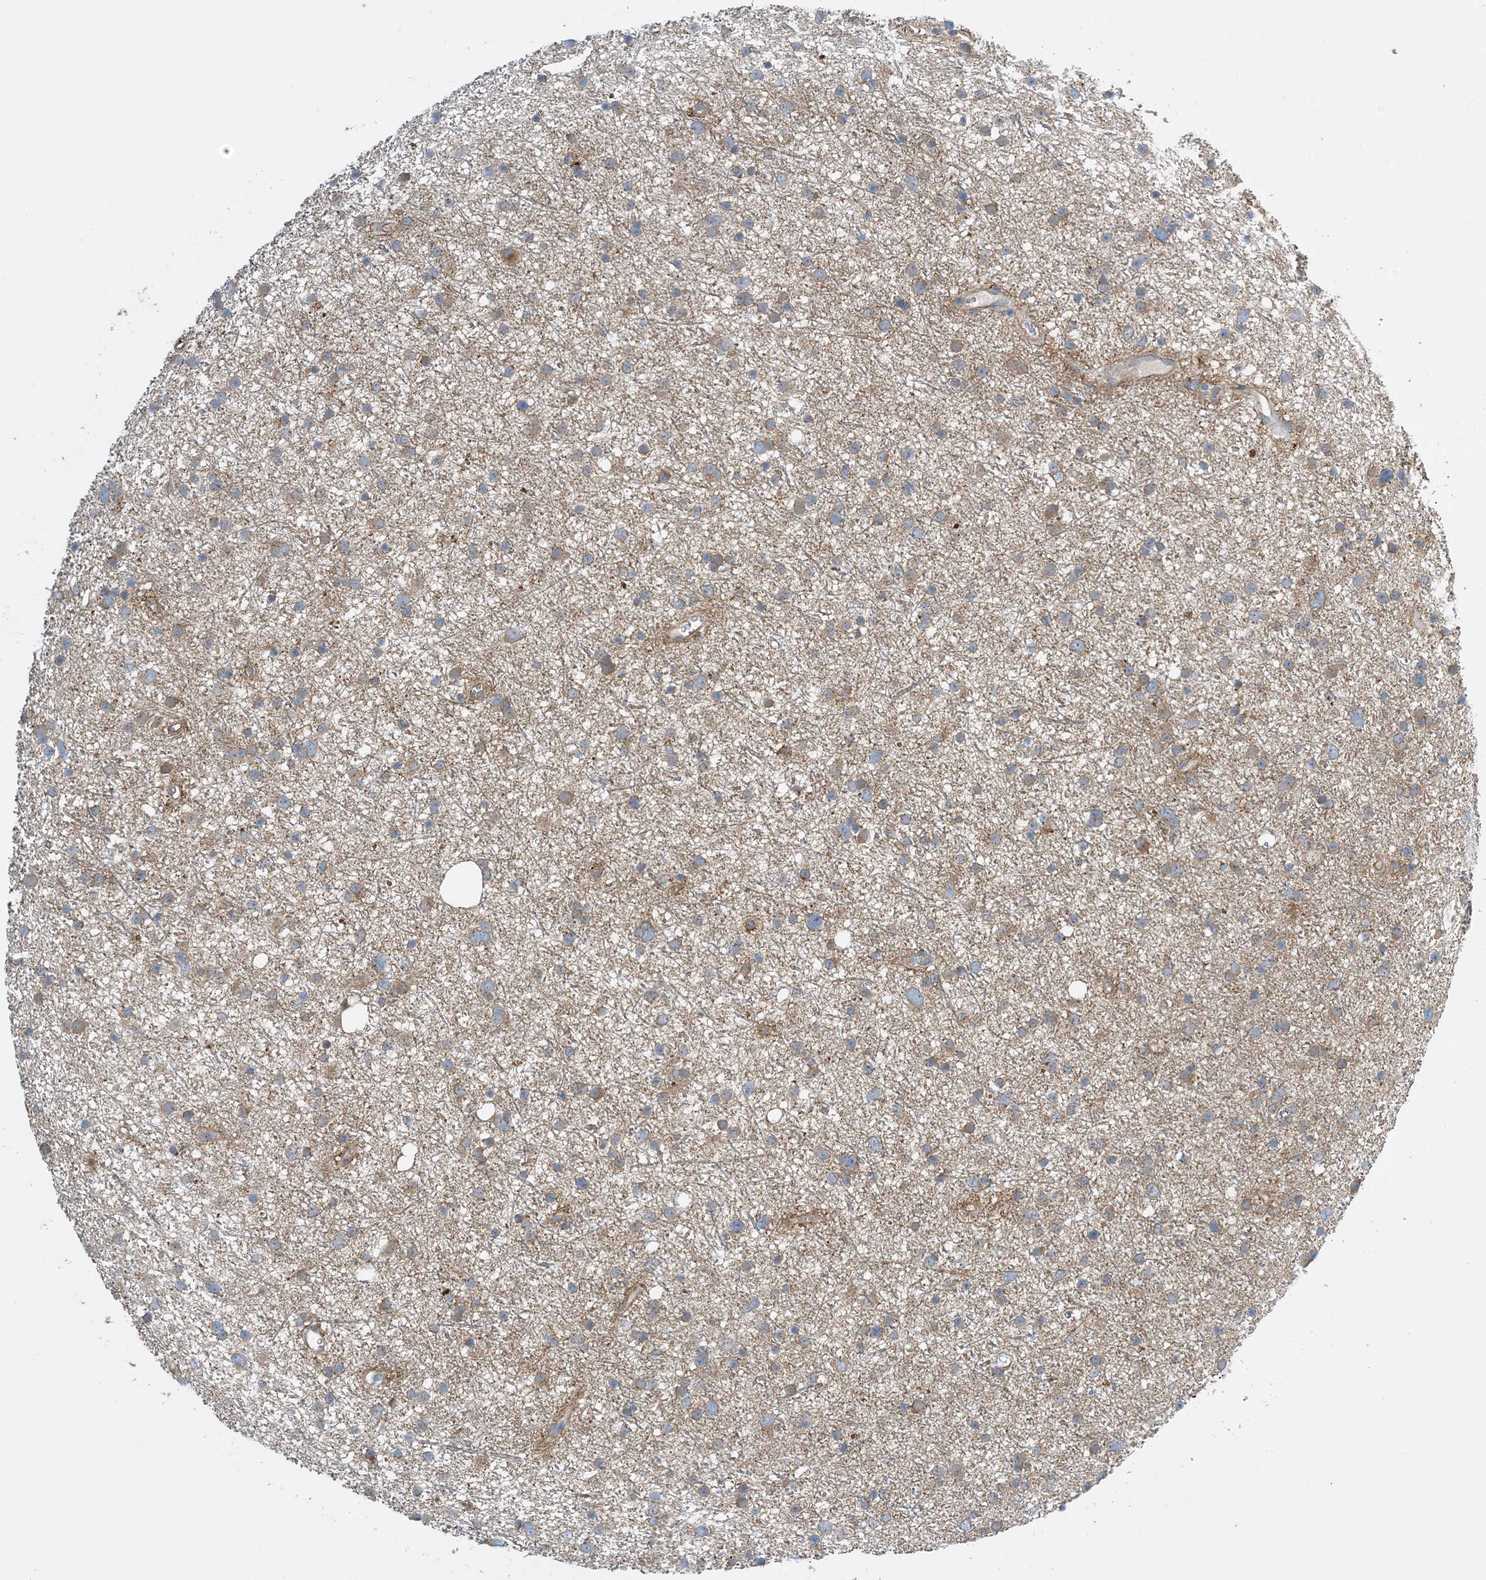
{"staining": {"intensity": "weak", "quantity": "25%-75%", "location": "cytoplasmic/membranous"}, "tissue": "glioma", "cell_type": "Tumor cells", "image_type": "cancer", "snomed": [{"axis": "morphology", "description": "Glioma, malignant, Low grade"}, {"axis": "topography", "description": "Cerebral cortex"}], "caption": "Immunohistochemistry image of human glioma stained for a protein (brown), which demonstrates low levels of weak cytoplasmic/membranous staining in about 25%-75% of tumor cells.", "gene": "SIDT1", "patient": {"sex": "female", "age": 39}}